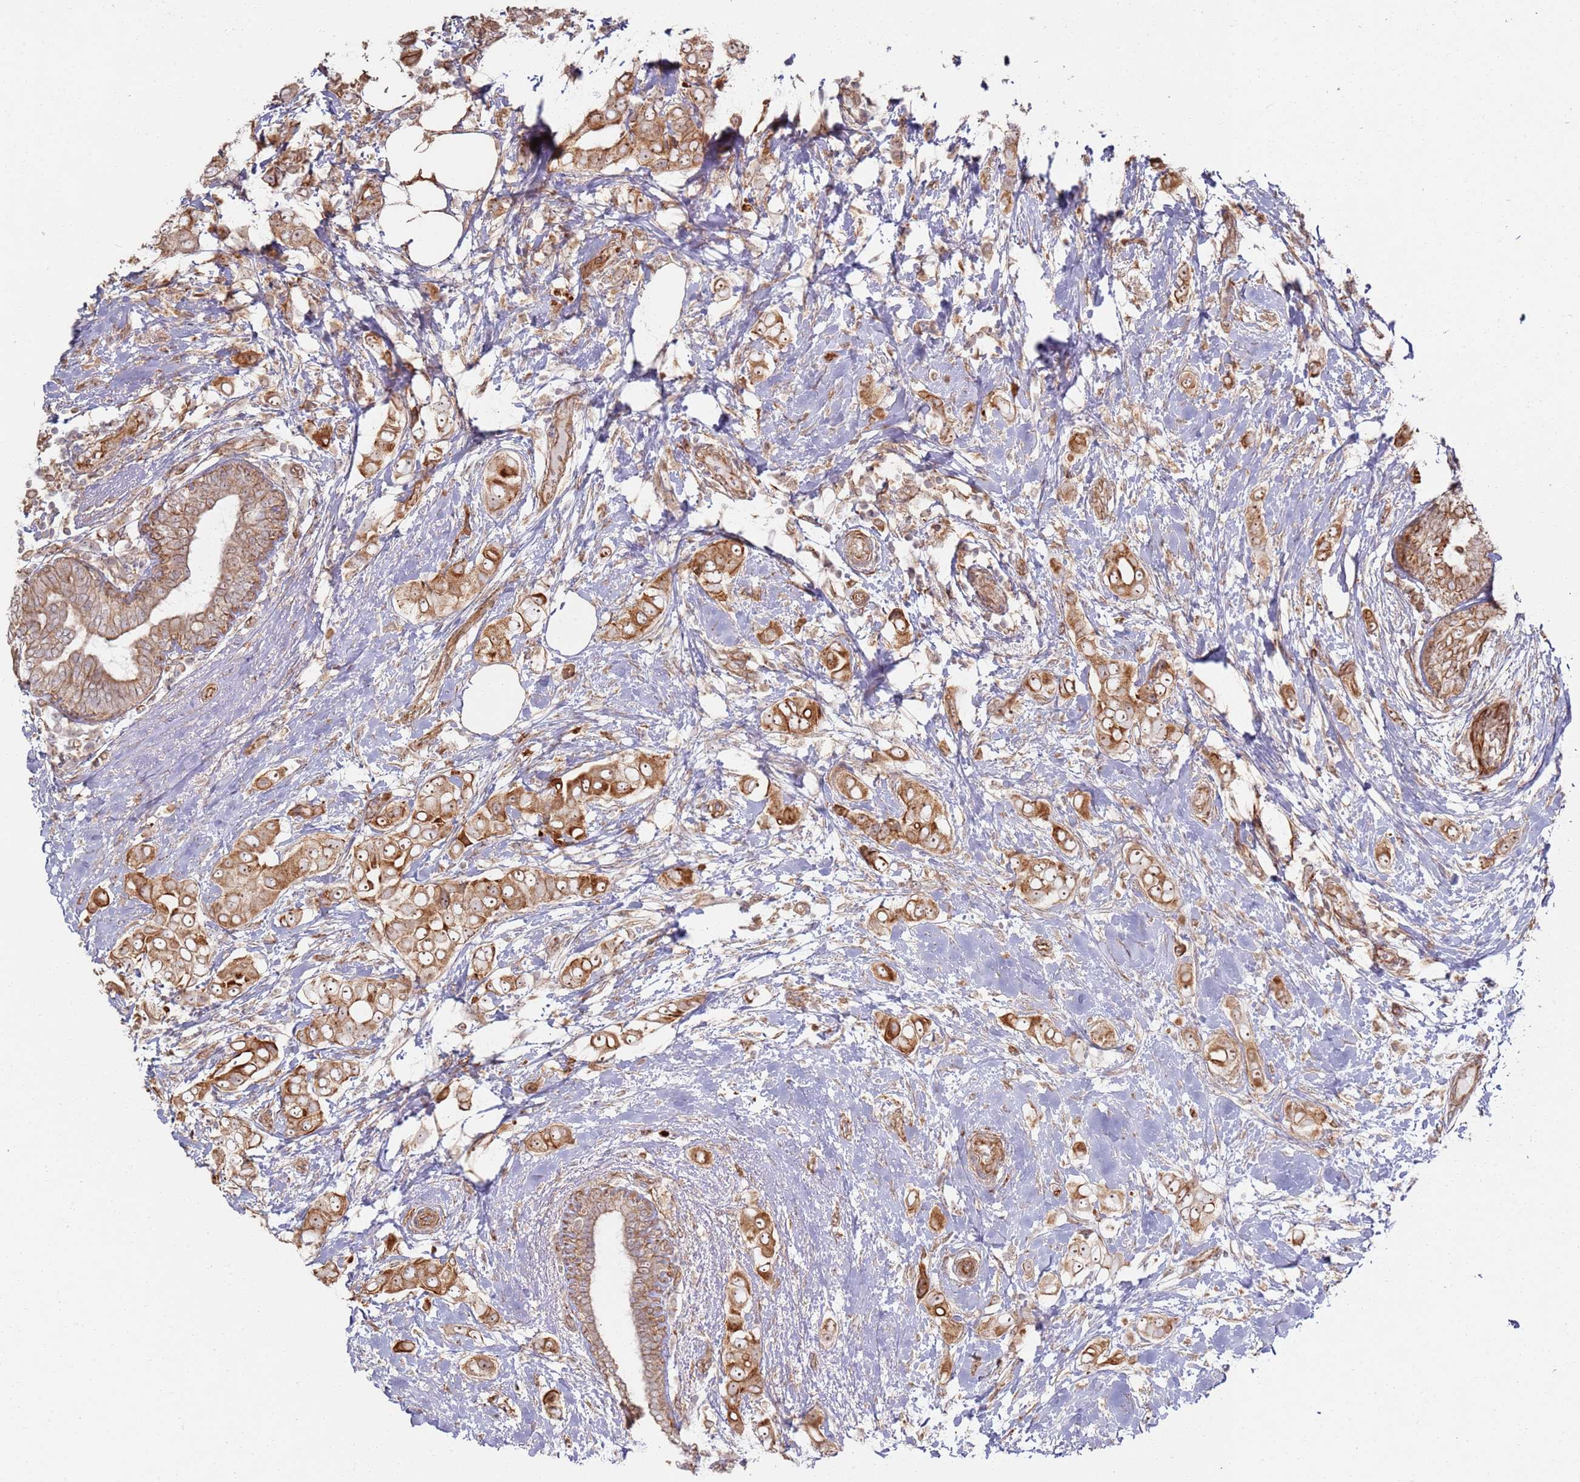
{"staining": {"intensity": "moderate", "quantity": ">75%", "location": "cytoplasmic/membranous"}, "tissue": "breast cancer", "cell_type": "Tumor cells", "image_type": "cancer", "snomed": [{"axis": "morphology", "description": "Lobular carcinoma"}, {"axis": "topography", "description": "Breast"}], "caption": "Moderate cytoplasmic/membranous positivity is present in approximately >75% of tumor cells in breast cancer. (DAB (3,3'-diaminobenzidine) = brown stain, brightfield microscopy at high magnification).", "gene": "PHF21A", "patient": {"sex": "female", "age": 51}}